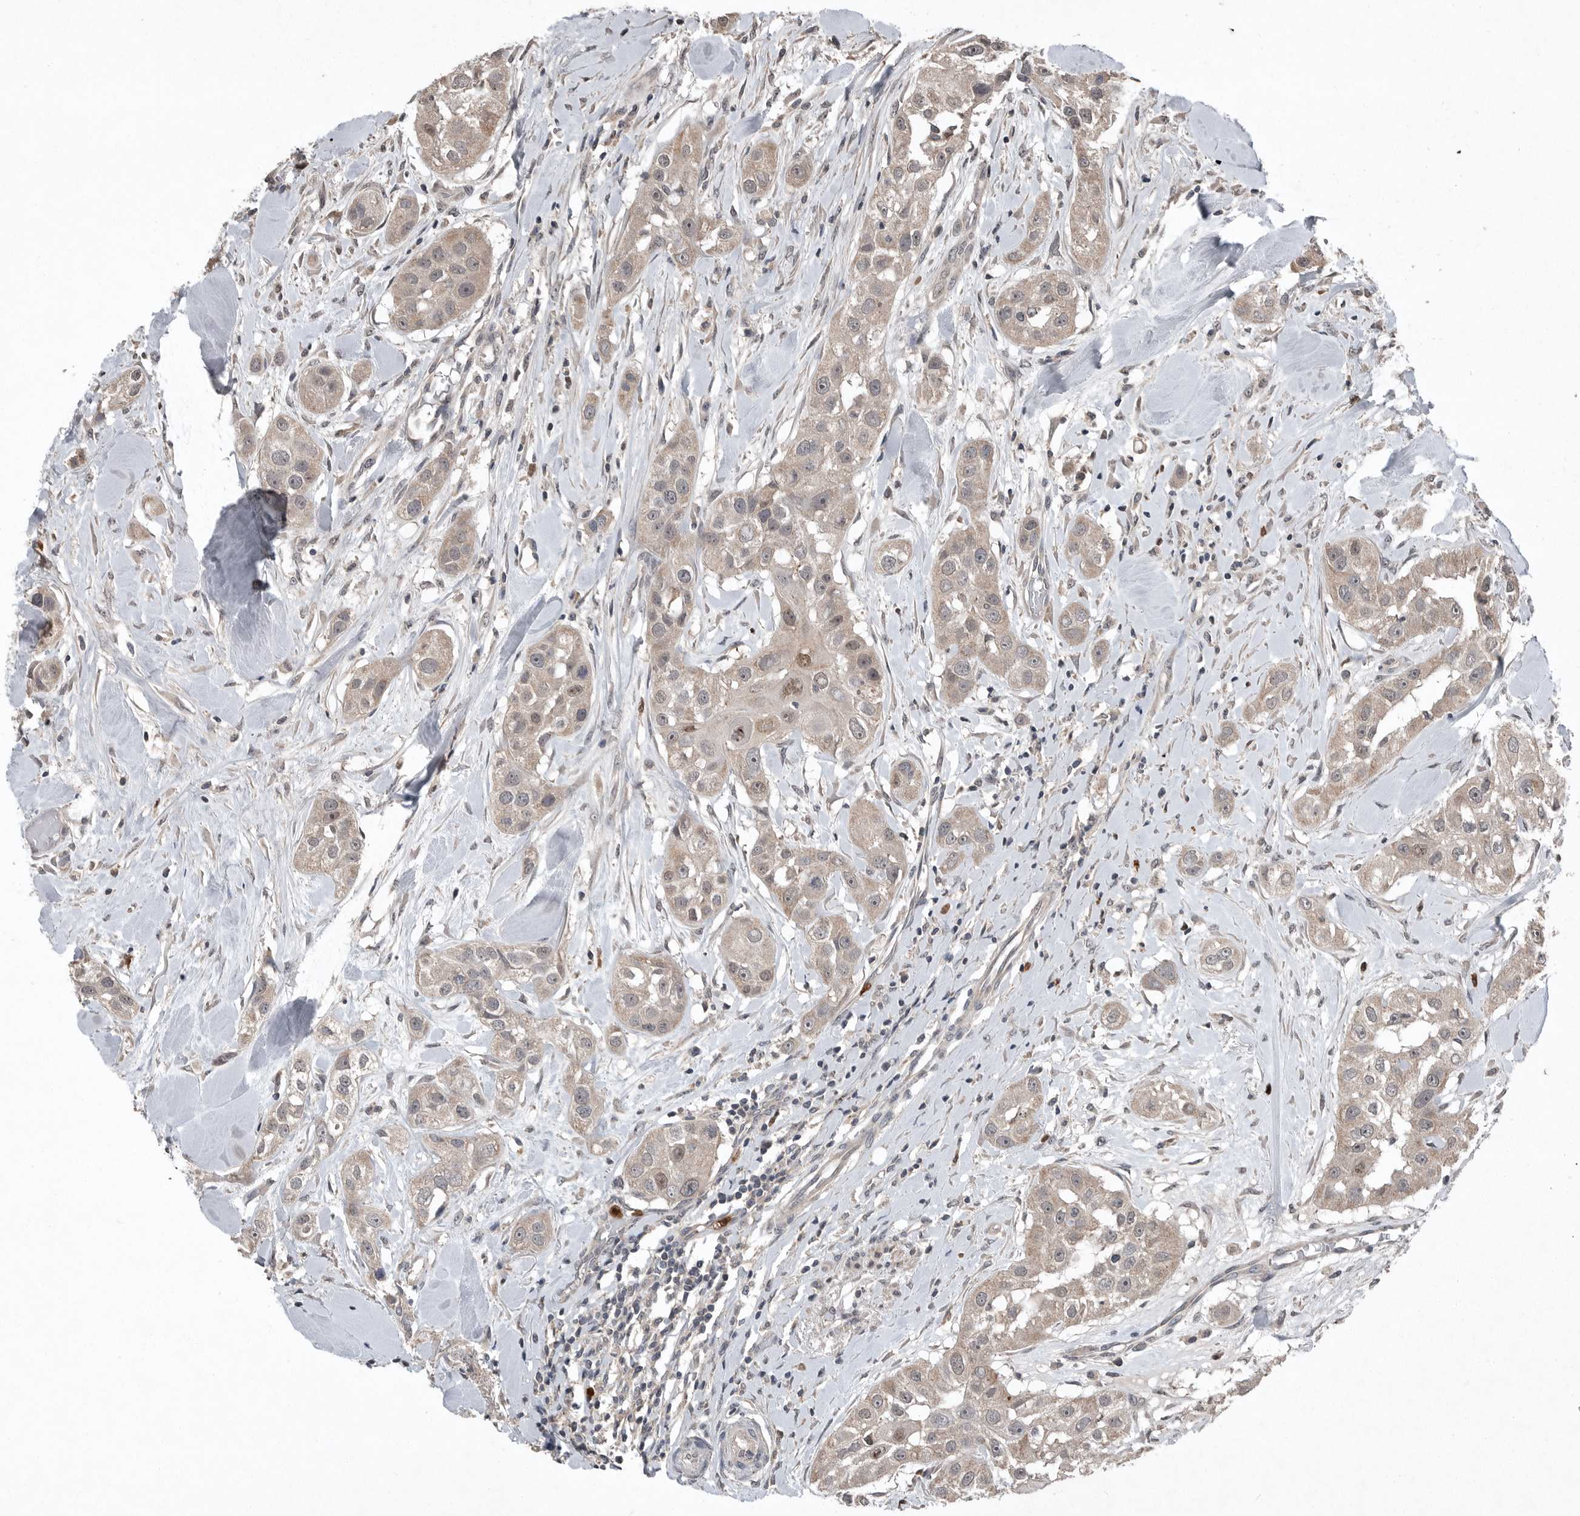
{"staining": {"intensity": "weak", "quantity": ">75%", "location": "cytoplasmic/membranous"}, "tissue": "head and neck cancer", "cell_type": "Tumor cells", "image_type": "cancer", "snomed": [{"axis": "morphology", "description": "Normal tissue, NOS"}, {"axis": "morphology", "description": "Squamous cell carcinoma, NOS"}, {"axis": "topography", "description": "Skeletal muscle"}, {"axis": "topography", "description": "Head-Neck"}], "caption": "About >75% of tumor cells in human squamous cell carcinoma (head and neck) reveal weak cytoplasmic/membranous protein positivity as visualized by brown immunohistochemical staining.", "gene": "SCP2", "patient": {"sex": "male", "age": 51}}